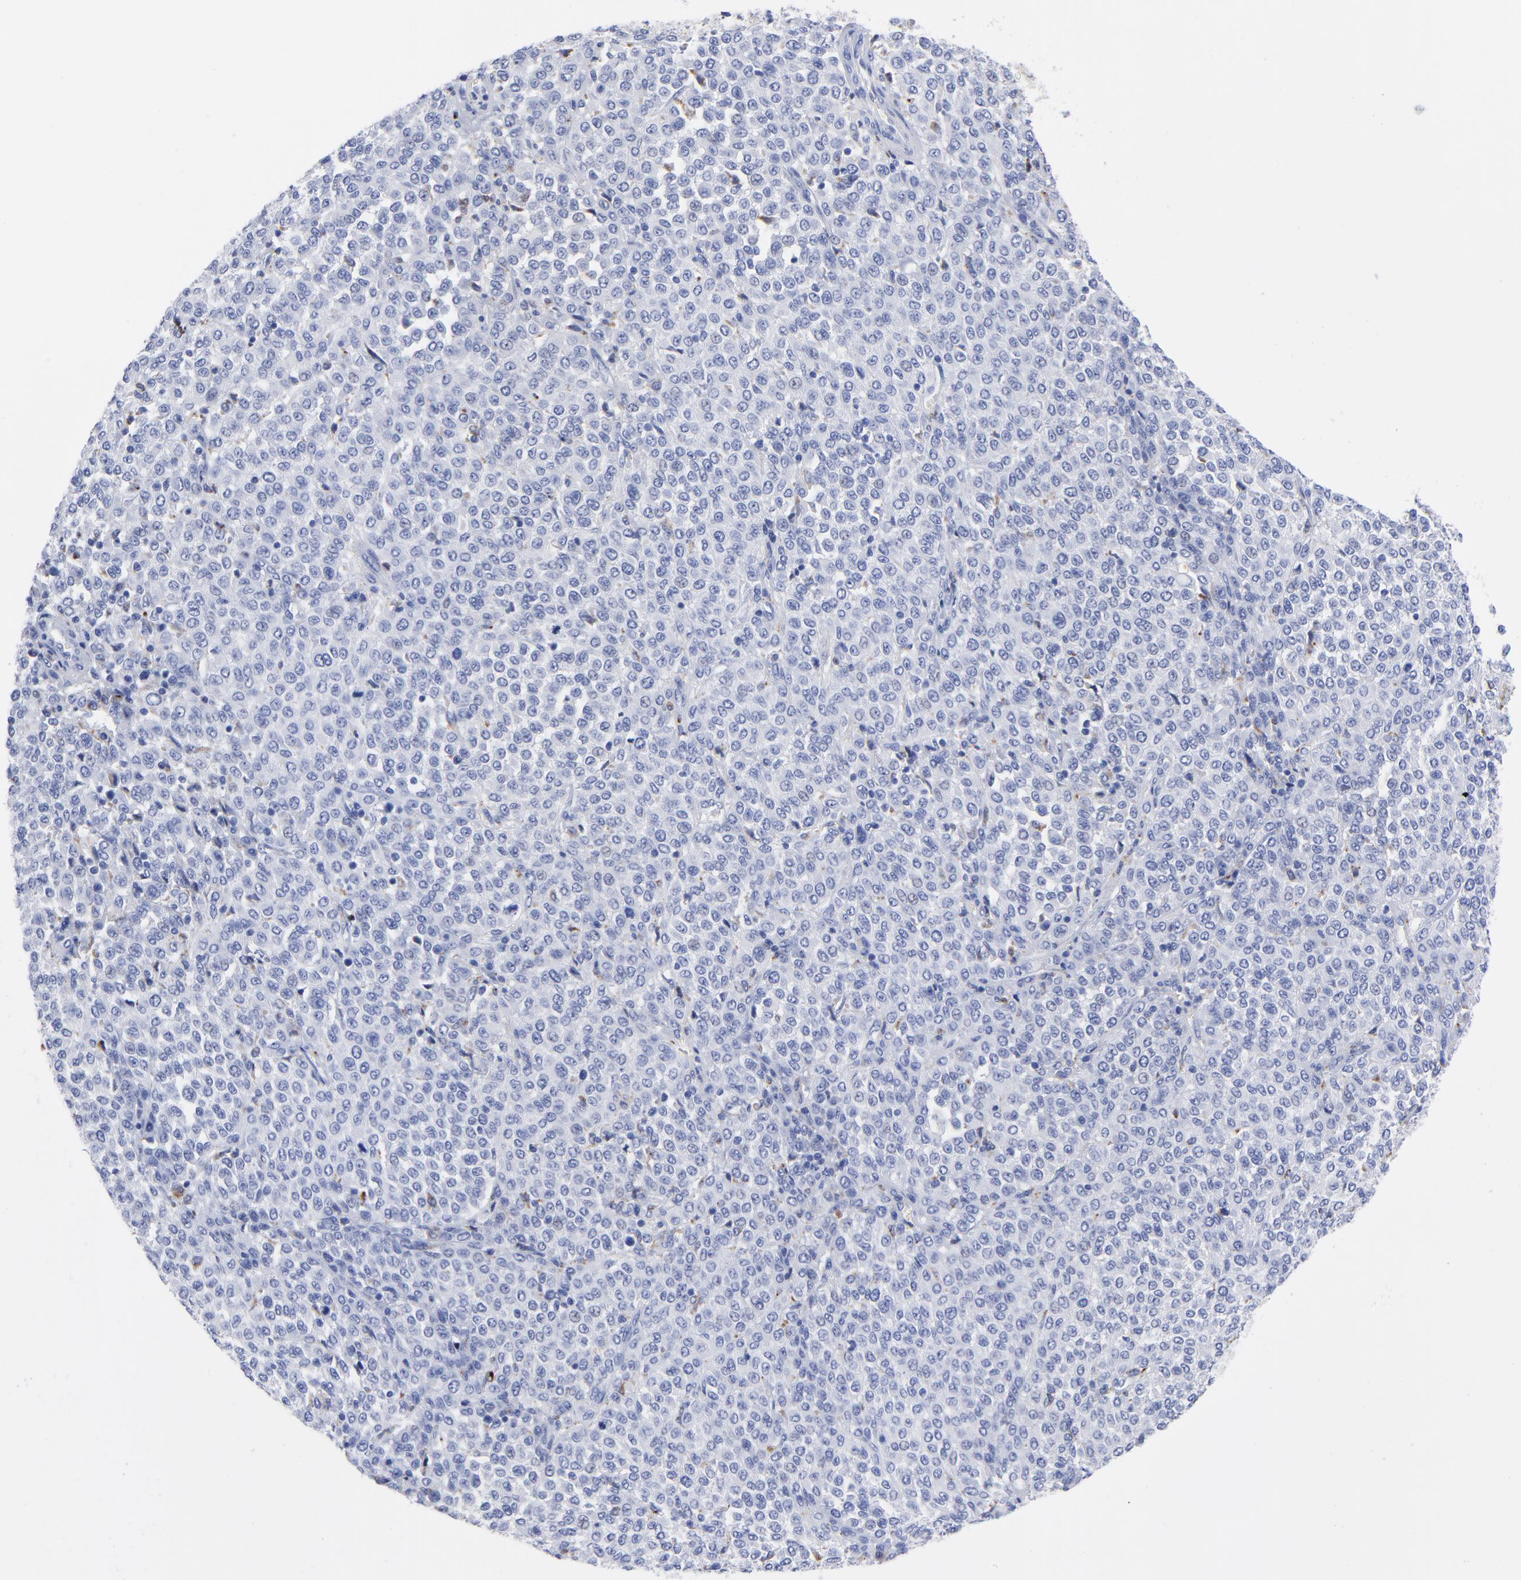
{"staining": {"intensity": "moderate", "quantity": "<25%", "location": "cytoplasmic/membranous"}, "tissue": "melanoma", "cell_type": "Tumor cells", "image_type": "cancer", "snomed": [{"axis": "morphology", "description": "Malignant melanoma, Metastatic site"}, {"axis": "topography", "description": "Pancreas"}], "caption": "Moderate cytoplasmic/membranous positivity for a protein is identified in about <25% of tumor cells of melanoma using IHC.", "gene": "CPVL", "patient": {"sex": "female", "age": 30}}